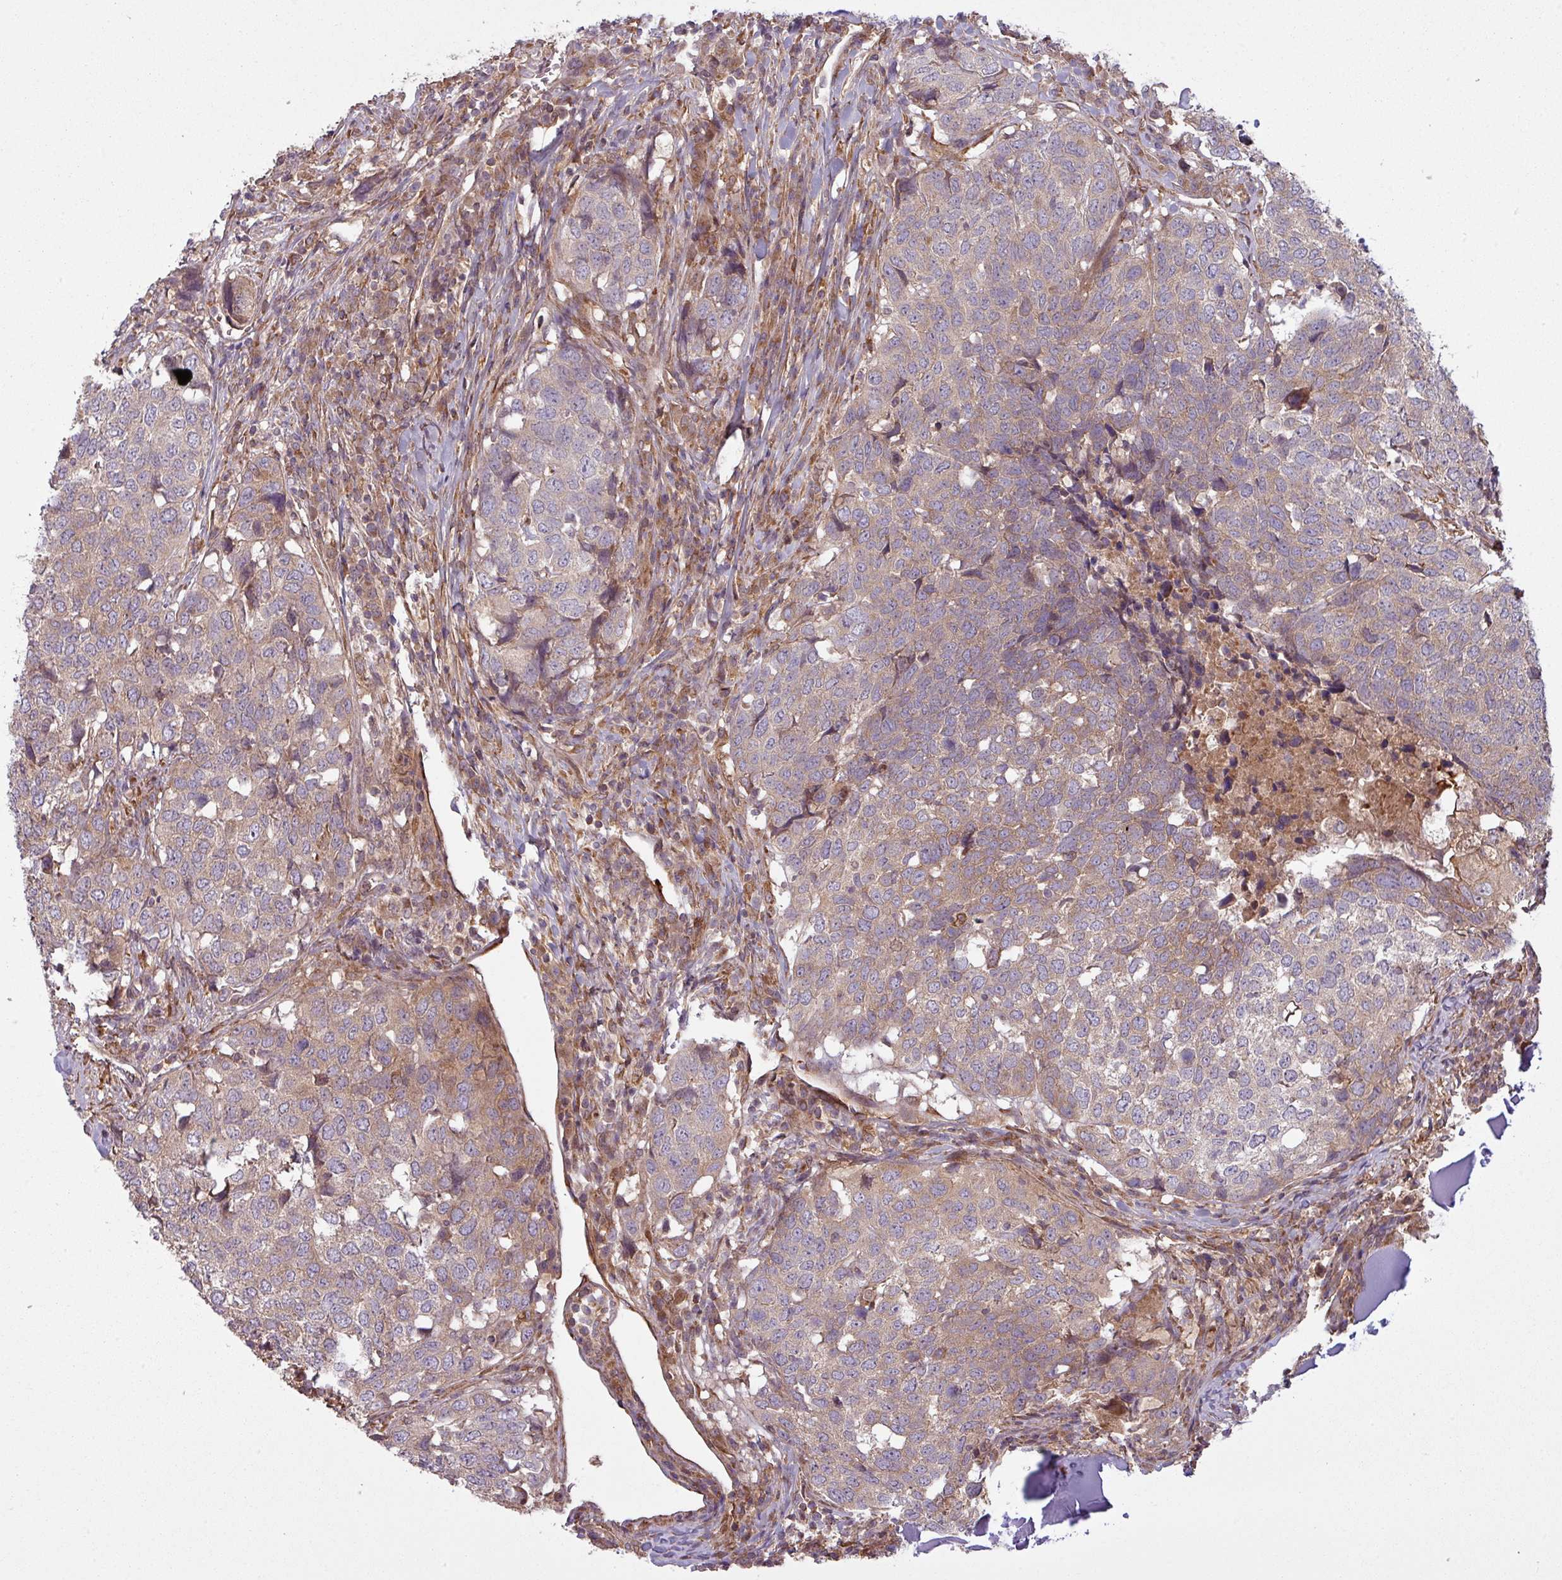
{"staining": {"intensity": "weak", "quantity": "25%-75%", "location": "cytoplasmic/membranous"}, "tissue": "head and neck cancer", "cell_type": "Tumor cells", "image_type": "cancer", "snomed": [{"axis": "morphology", "description": "Normal tissue, NOS"}, {"axis": "morphology", "description": "Squamous cell carcinoma, NOS"}, {"axis": "topography", "description": "Skeletal muscle"}, {"axis": "topography", "description": "Vascular tissue"}, {"axis": "topography", "description": "Peripheral nerve tissue"}, {"axis": "topography", "description": "Head-Neck"}], "caption": "Protein expression by immunohistochemistry demonstrates weak cytoplasmic/membranous staining in about 25%-75% of tumor cells in head and neck cancer.", "gene": "SNRNP25", "patient": {"sex": "male", "age": 66}}